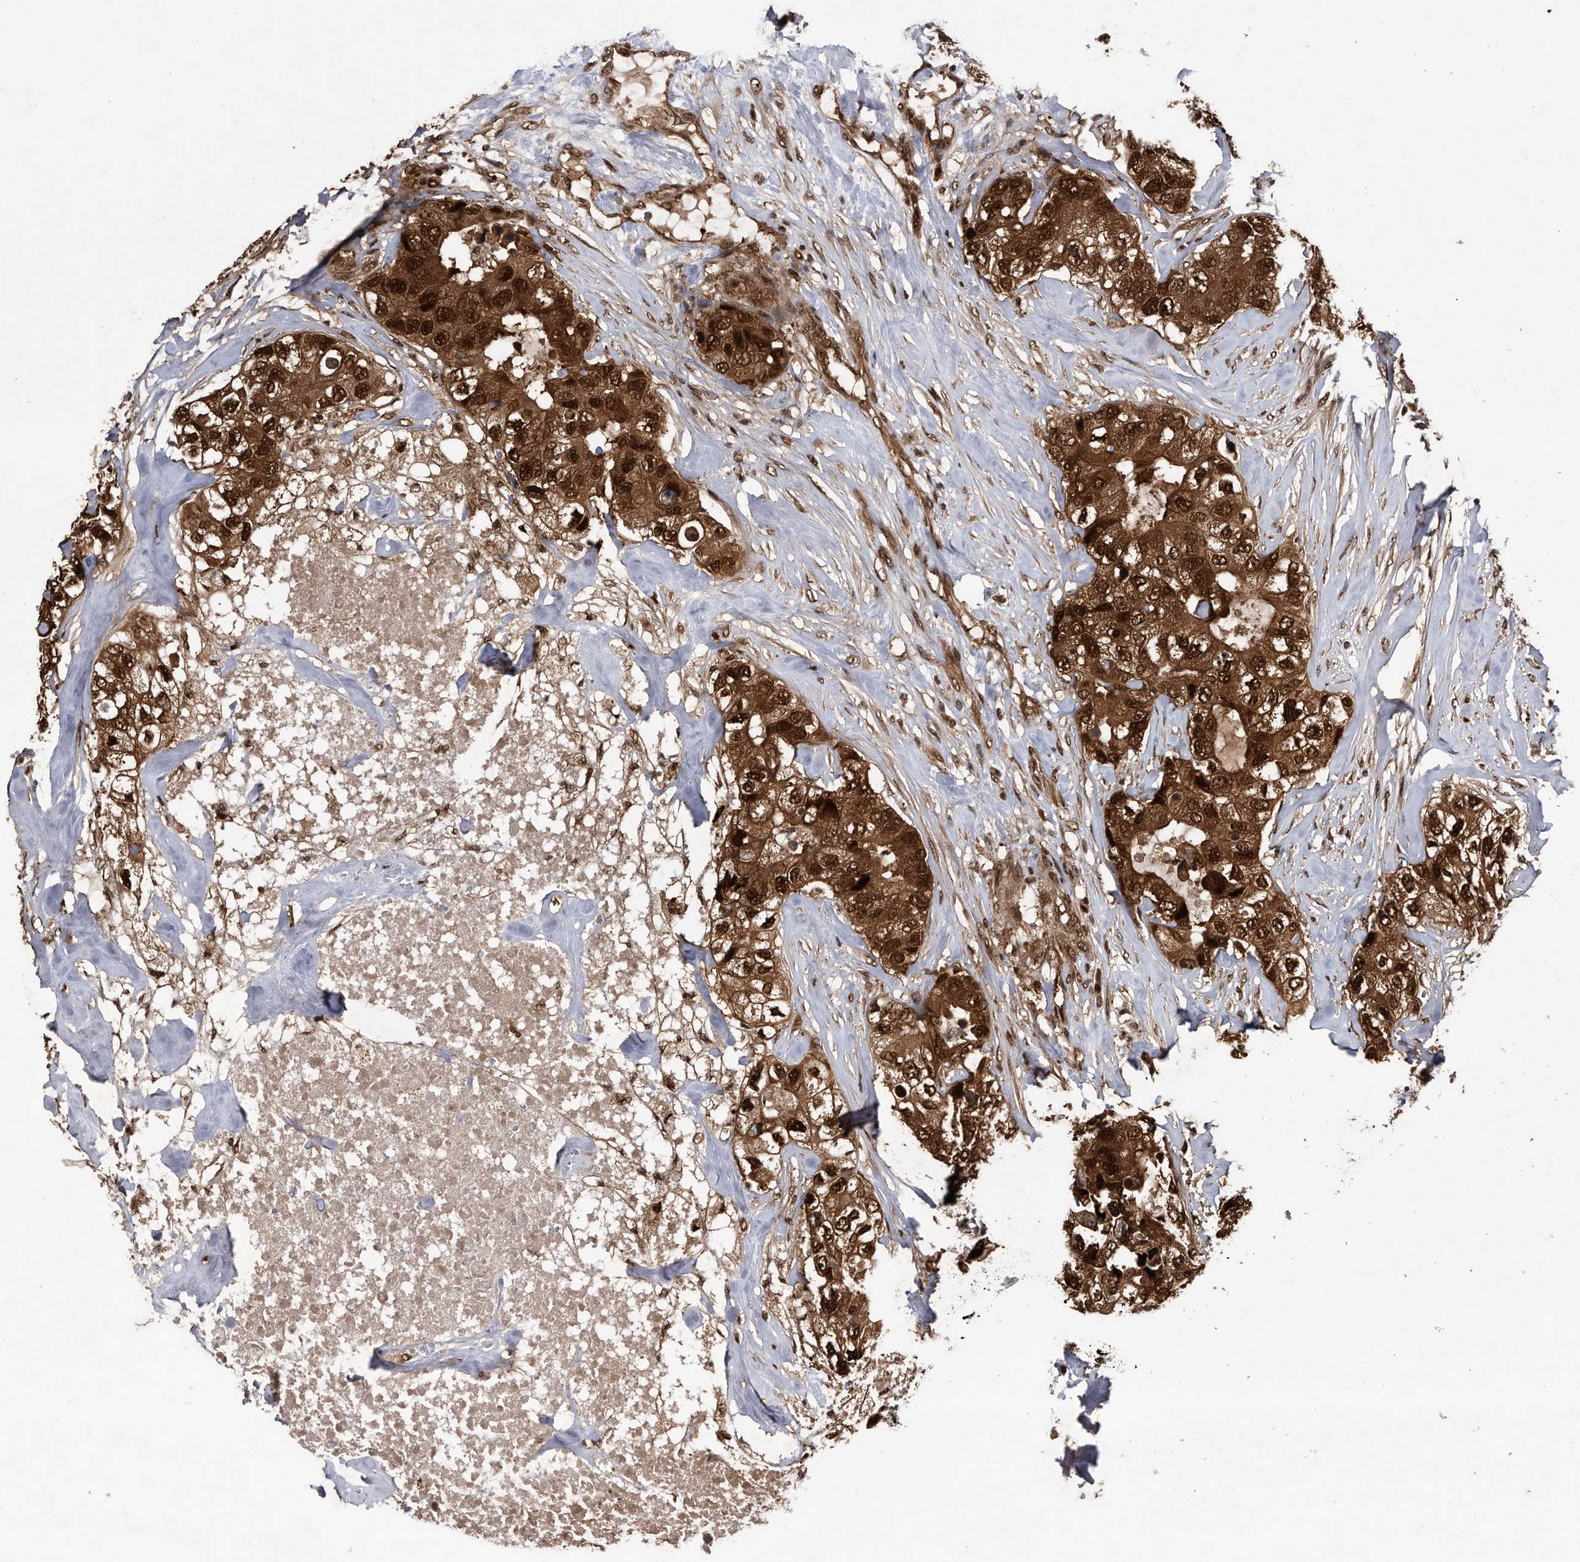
{"staining": {"intensity": "strong", "quantity": ">75%", "location": "cytoplasmic/membranous,nuclear"}, "tissue": "breast cancer", "cell_type": "Tumor cells", "image_type": "cancer", "snomed": [{"axis": "morphology", "description": "Duct carcinoma"}, {"axis": "topography", "description": "Breast"}], "caption": "This is an image of immunohistochemistry staining of breast invasive ductal carcinoma, which shows strong staining in the cytoplasmic/membranous and nuclear of tumor cells.", "gene": "RAD23B", "patient": {"sex": "female", "age": 62}}